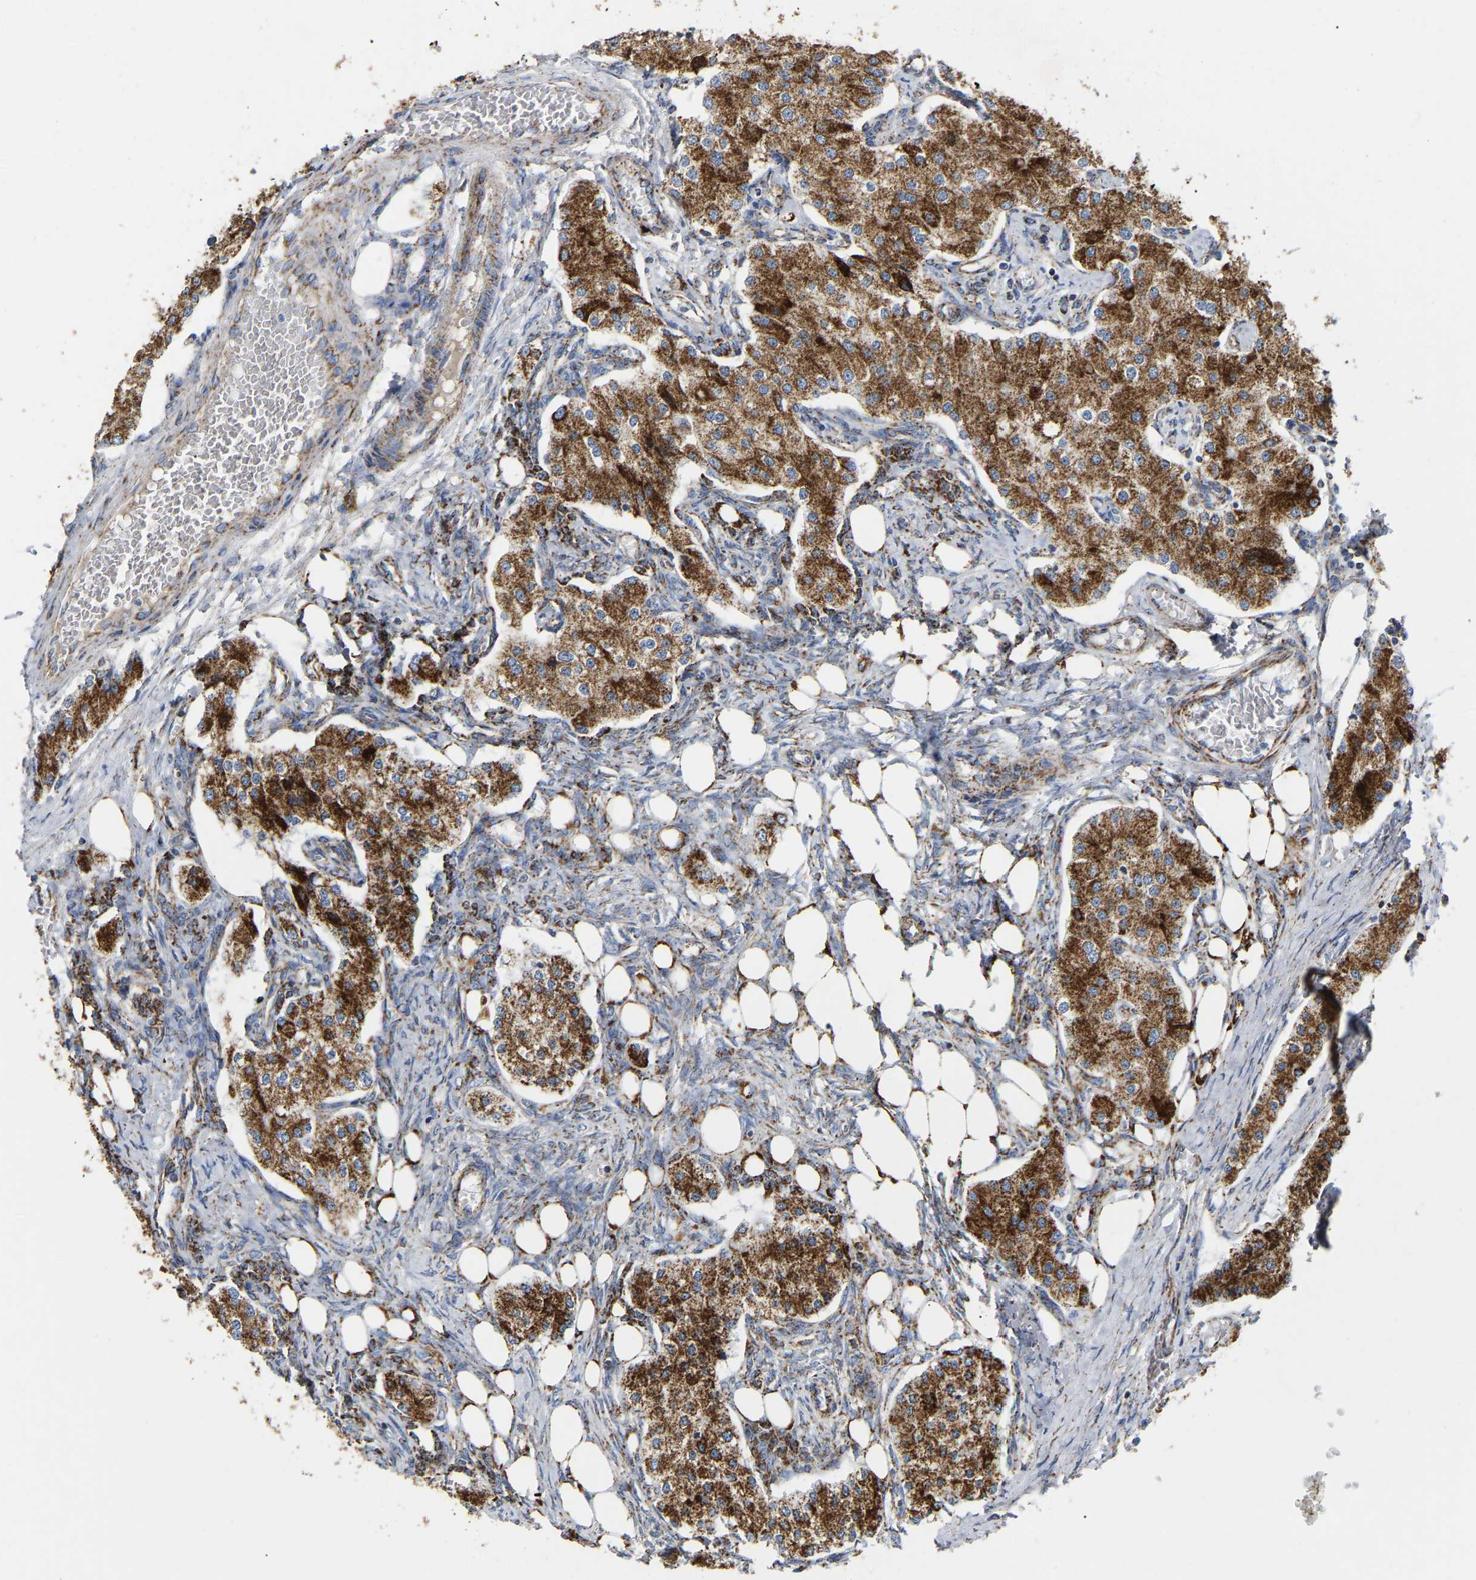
{"staining": {"intensity": "moderate", "quantity": ">75%", "location": "cytoplasmic/membranous"}, "tissue": "carcinoid", "cell_type": "Tumor cells", "image_type": "cancer", "snomed": [{"axis": "morphology", "description": "Carcinoid, malignant, NOS"}, {"axis": "topography", "description": "Colon"}], "caption": "High-power microscopy captured an immunohistochemistry (IHC) histopathology image of malignant carcinoid, revealing moderate cytoplasmic/membranous expression in approximately >75% of tumor cells.", "gene": "HIBADH", "patient": {"sex": "female", "age": 52}}